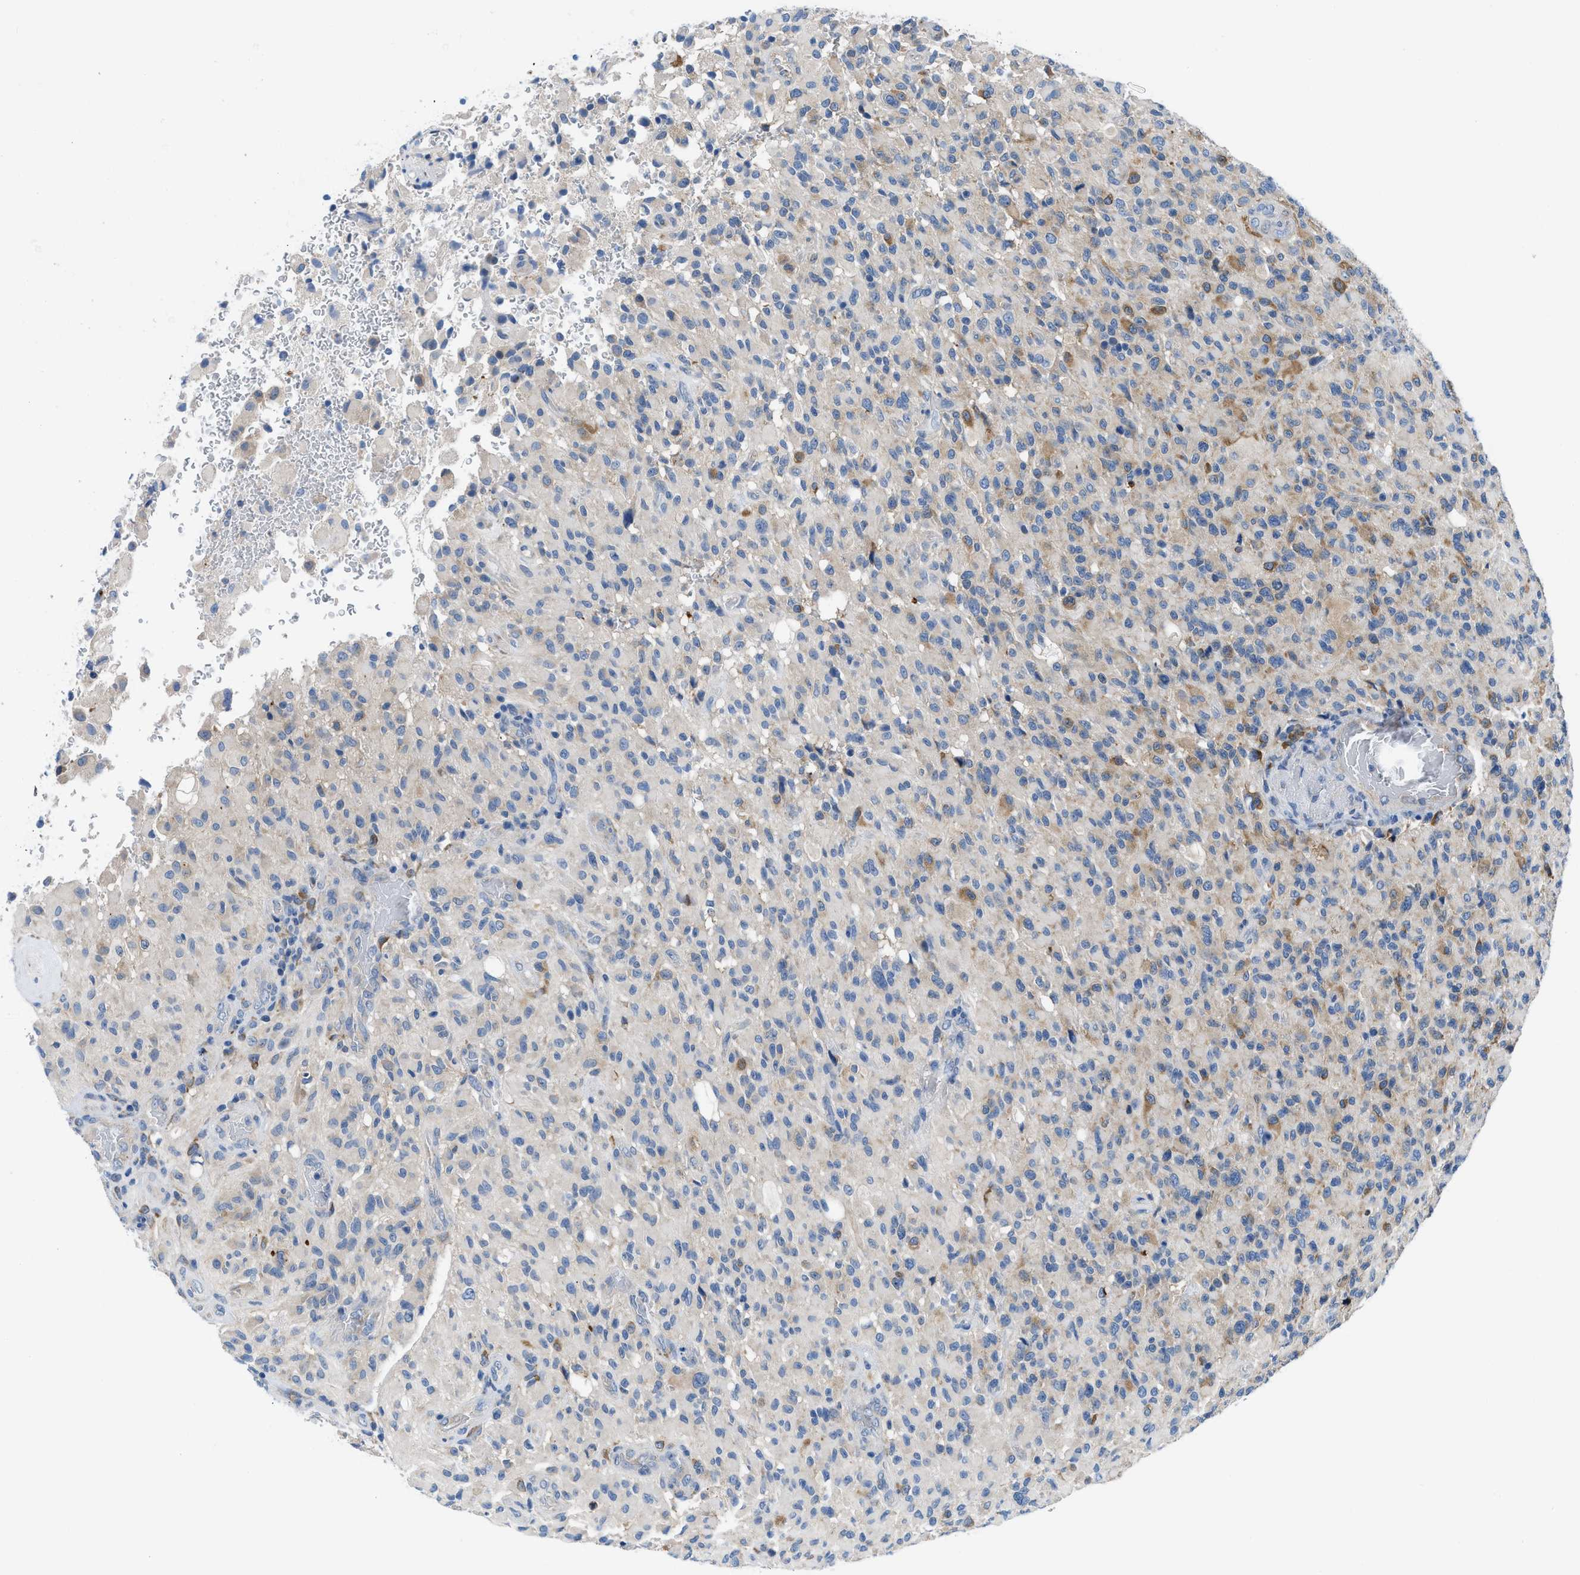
{"staining": {"intensity": "moderate", "quantity": "<25%", "location": "cytoplasmic/membranous"}, "tissue": "glioma", "cell_type": "Tumor cells", "image_type": "cancer", "snomed": [{"axis": "morphology", "description": "Glioma, malignant, High grade"}, {"axis": "topography", "description": "Brain"}], "caption": "Brown immunohistochemical staining in high-grade glioma (malignant) exhibits moderate cytoplasmic/membranous expression in approximately <25% of tumor cells.", "gene": "BNC2", "patient": {"sex": "male", "age": 71}}